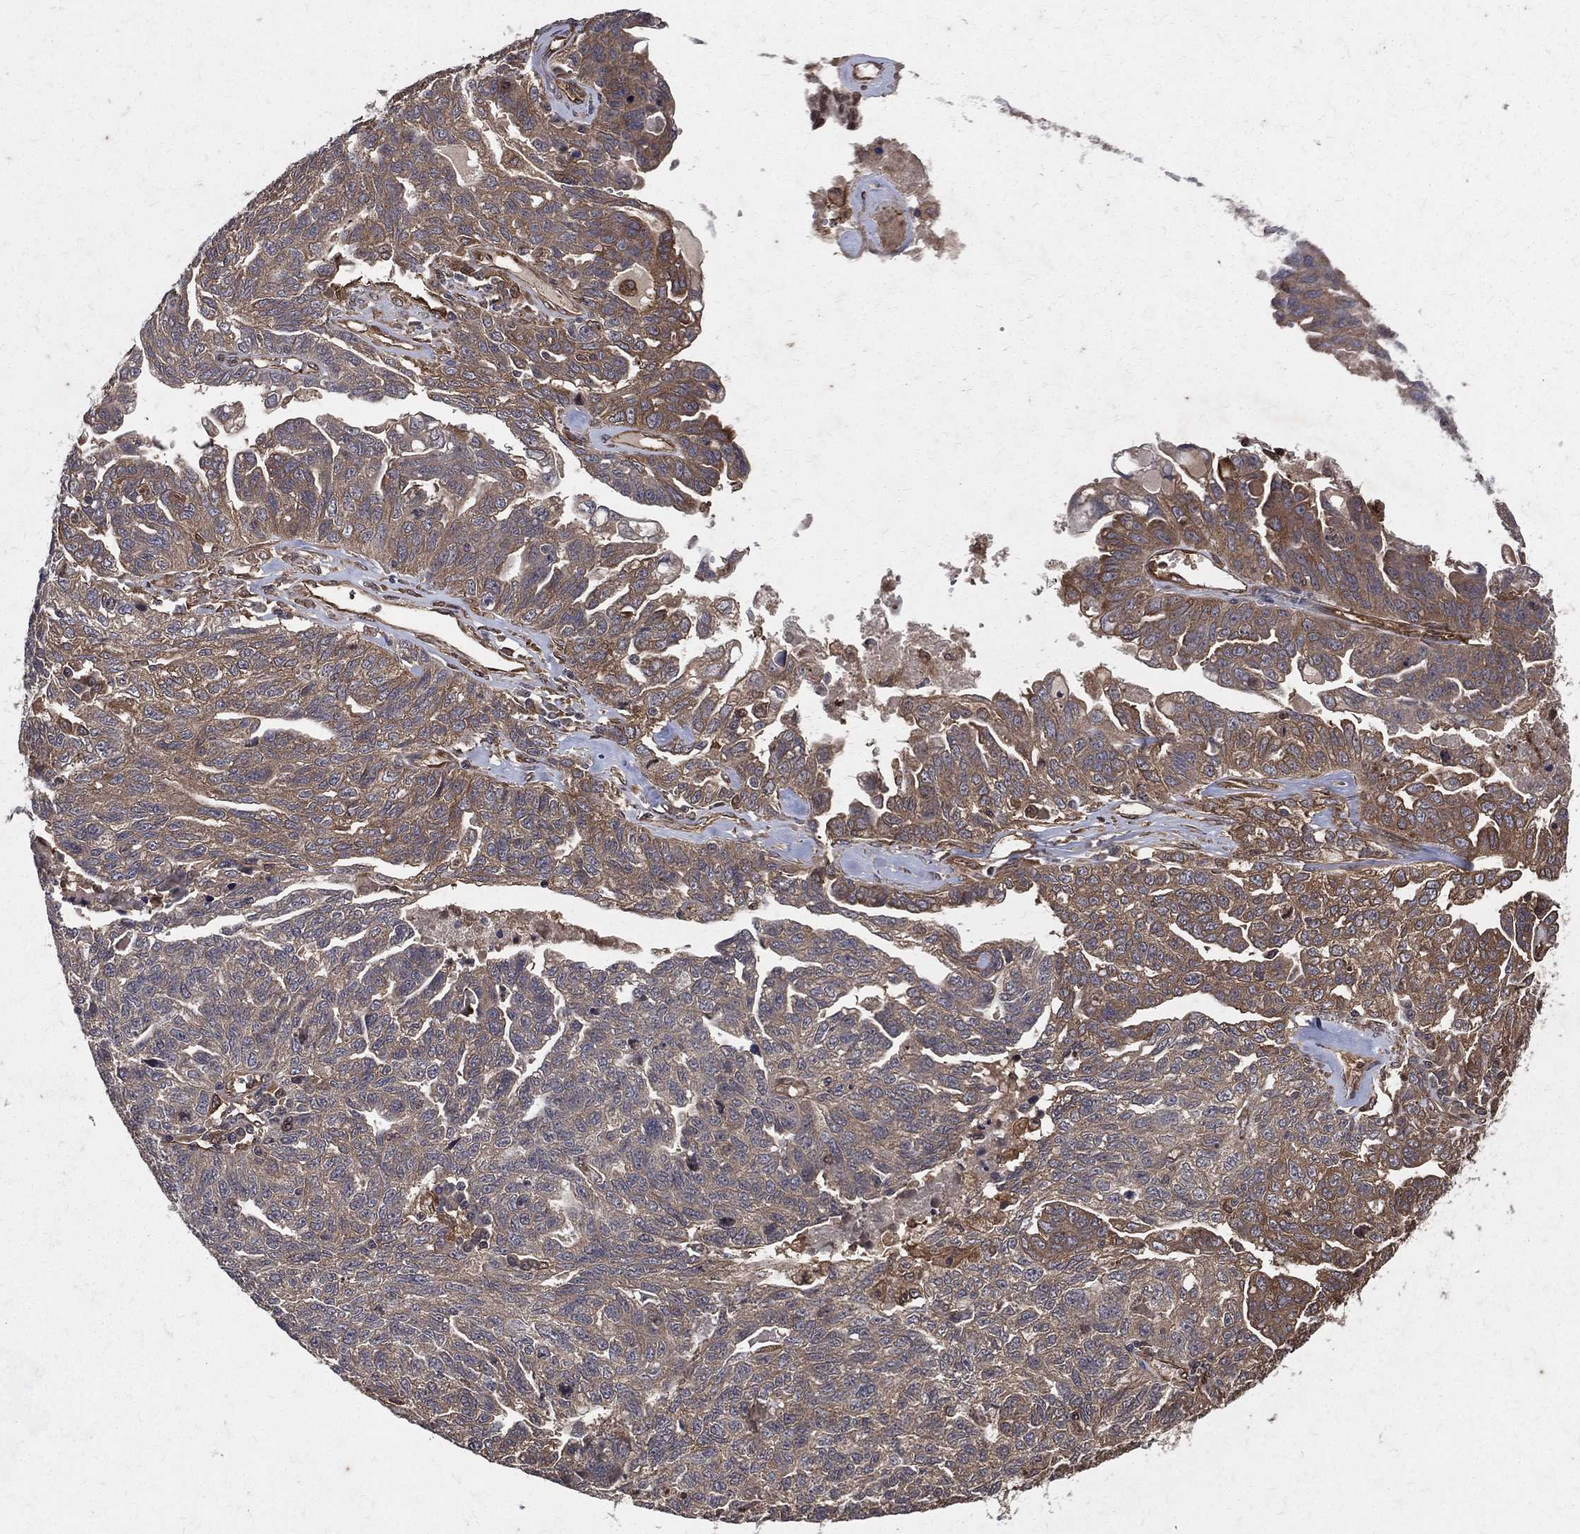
{"staining": {"intensity": "weak", "quantity": "25%-75%", "location": "cytoplasmic/membranous"}, "tissue": "ovarian cancer", "cell_type": "Tumor cells", "image_type": "cancer", "snomed": [{"axis": "morphology", "description": "Cystadenocarcinoma, serous, NOS"}, {"axis": "topography", "description": "Ovary"}], "caption": "Immunohistochemistry (IHC) of human ovarian serous cystadenocarcinoma shows low levels of weak cytoplasmic/membranous expression in approximately 25%-75% of tumor cells.", "gene": "DPYSL2", "patient": {"sex": "female", "age": 71}}